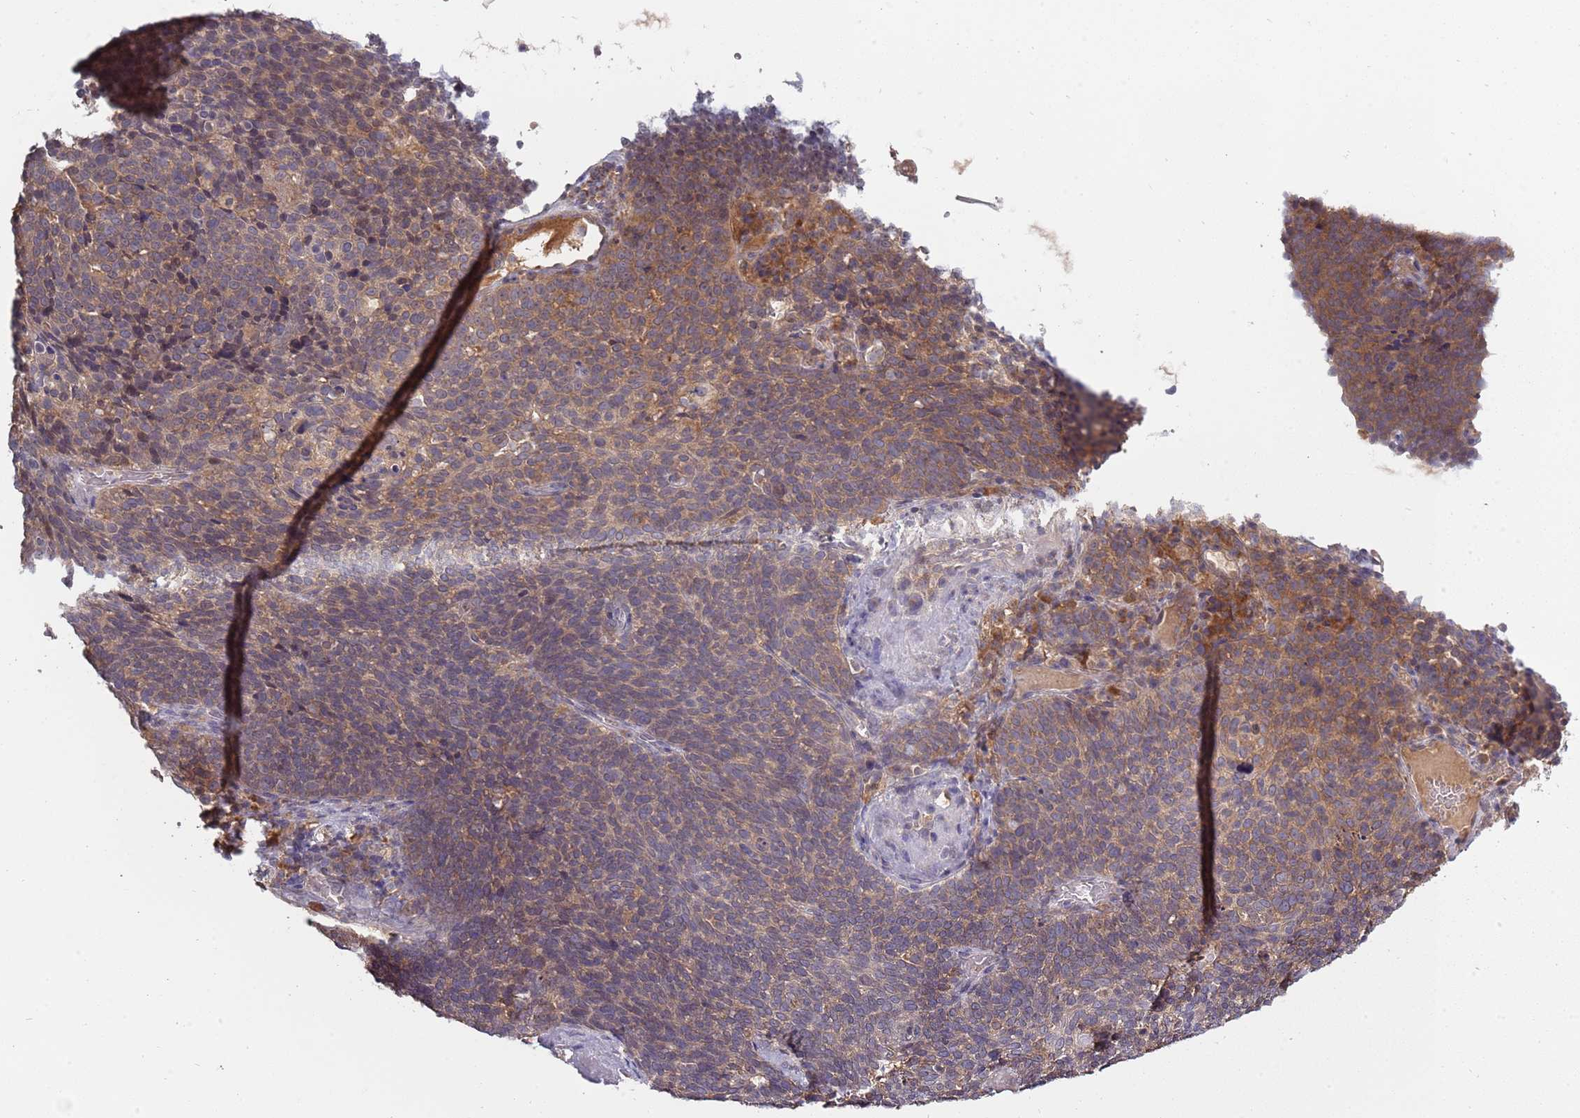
{"staining": {"intensity": "moderate", "quantity": "25%-75%", "location": "cytoplasmic/membranous"}, "tissue": "cervical cancer", "cell_type": "Tumor cells", "image_type": "cancer", "snomed": [{"axis": "morphology", "description": "Normal tissue, NOS"}, {"axis": "morphology", "description": "Squamous cell carcinoma, NOS"}, {"axis": "topography", "description": "Cervix"}], "caption": "Immunohistochemistry (DAB) staining of cervical cancer shows moderate cytoplasmic/membranous protein positivity in approximately 25%-75% of tumor cells.", "gene": "USP32", "patient": {"sex": "female", "age": 39}}